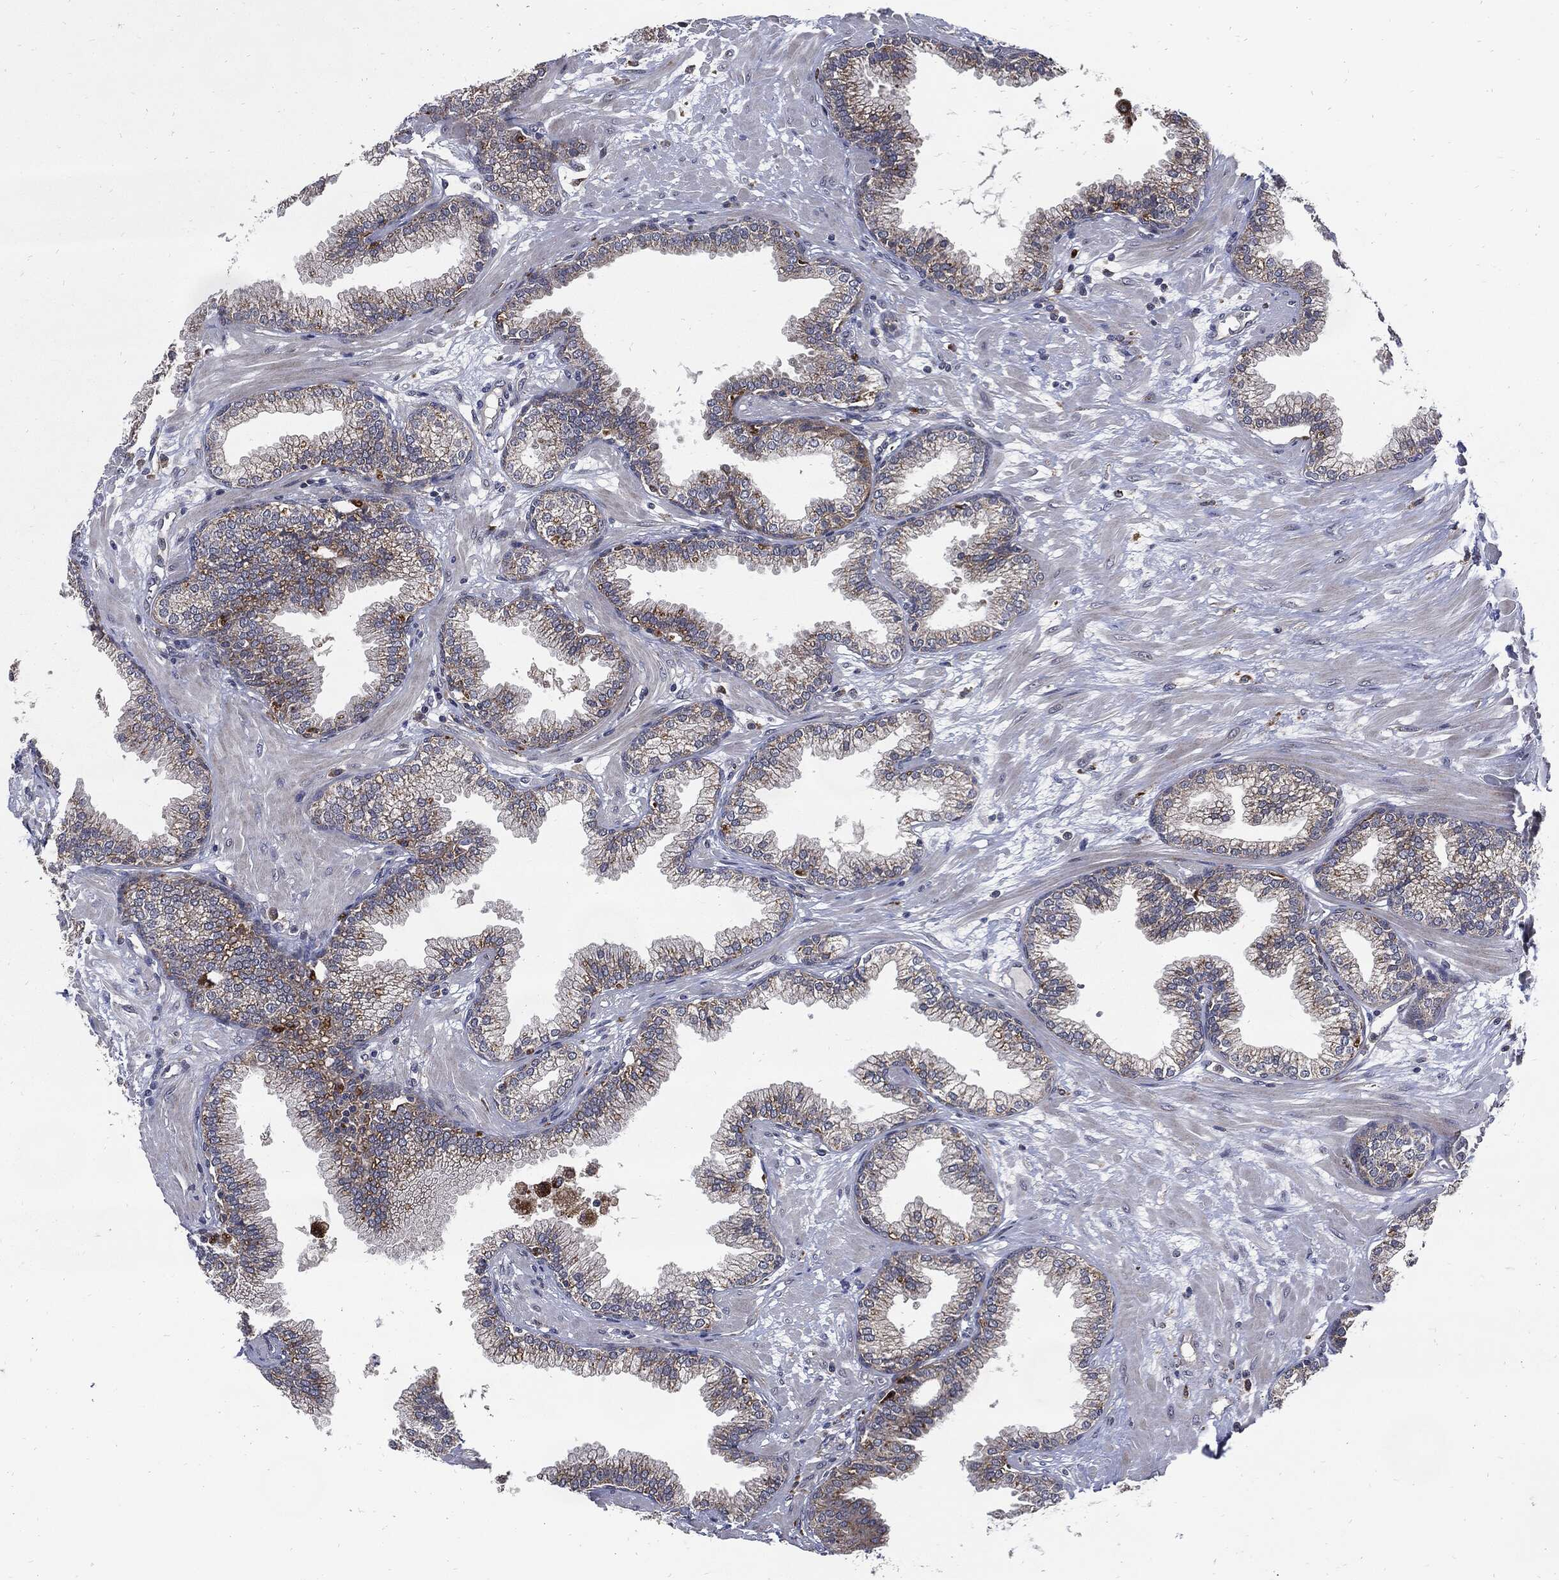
{"staining": {"intensity": "moderate", "quantity": "<25%", "location": "cytoplasmic/membranous"}, "tissue": "prostate", "cell_type": "Glandular cells", "image_type": "normal", "snomed": [{"axis": "morphology", "description": "Normal tissue, NOS"}, {"axis": "topography", "description": "Prostate"}], "caption": "Prostate stained with DAB (3,3'-diaminobenzidine) immunohistochemistry (IHC) reveals low levels of moderate cytoplasmic/membranous positivity in about <25% of glandular cells. (DAB (3,3'-diaminobenzidine) IHC, brown staining for protein, blue staining for nuclei).", "gene": "SLC31A2", "patient": {"sex": "male", "age": 64}}